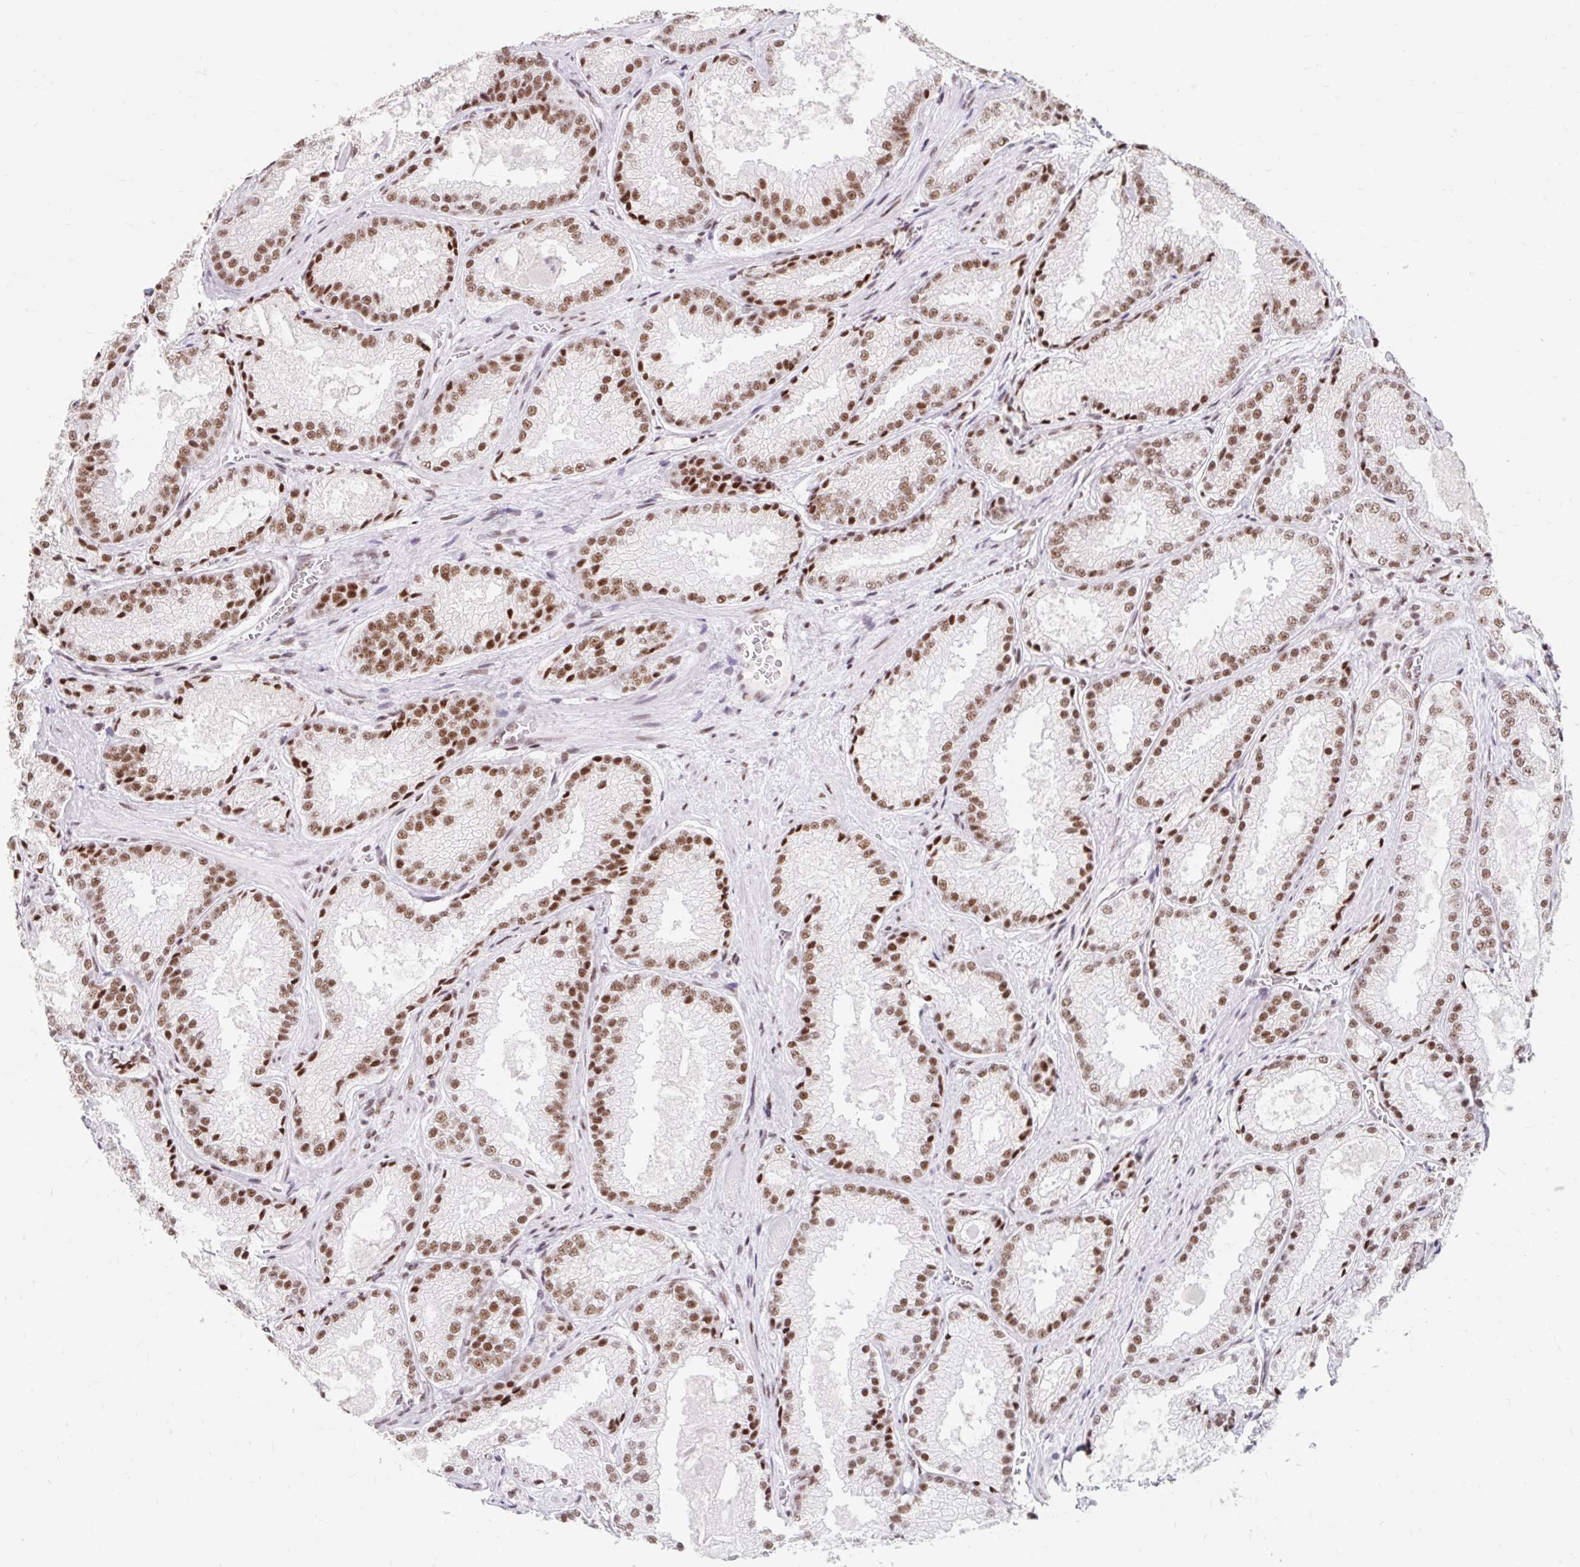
{"staining": {"intensity": "moderate", "quantity": ">75%", "location": "nuclear"}, "tissue": "prostate cancer", "cell_type": "Tumor cells", "image_type": "cancer", "snomed": [{"axis": "morphology", "description": "Adenocarcinoma, High grade"}, {"axis": "topography", "description": "Prostate"}], "caption": "A brown stain labels moderate nuclear expression of a protein in human prostate high-grade adenocarcinoma tumor cells. (IHC, brightfield microscopy, high magnification).", "gene": "SRSF10", "patient": {"sex": "male", "age": 68}}